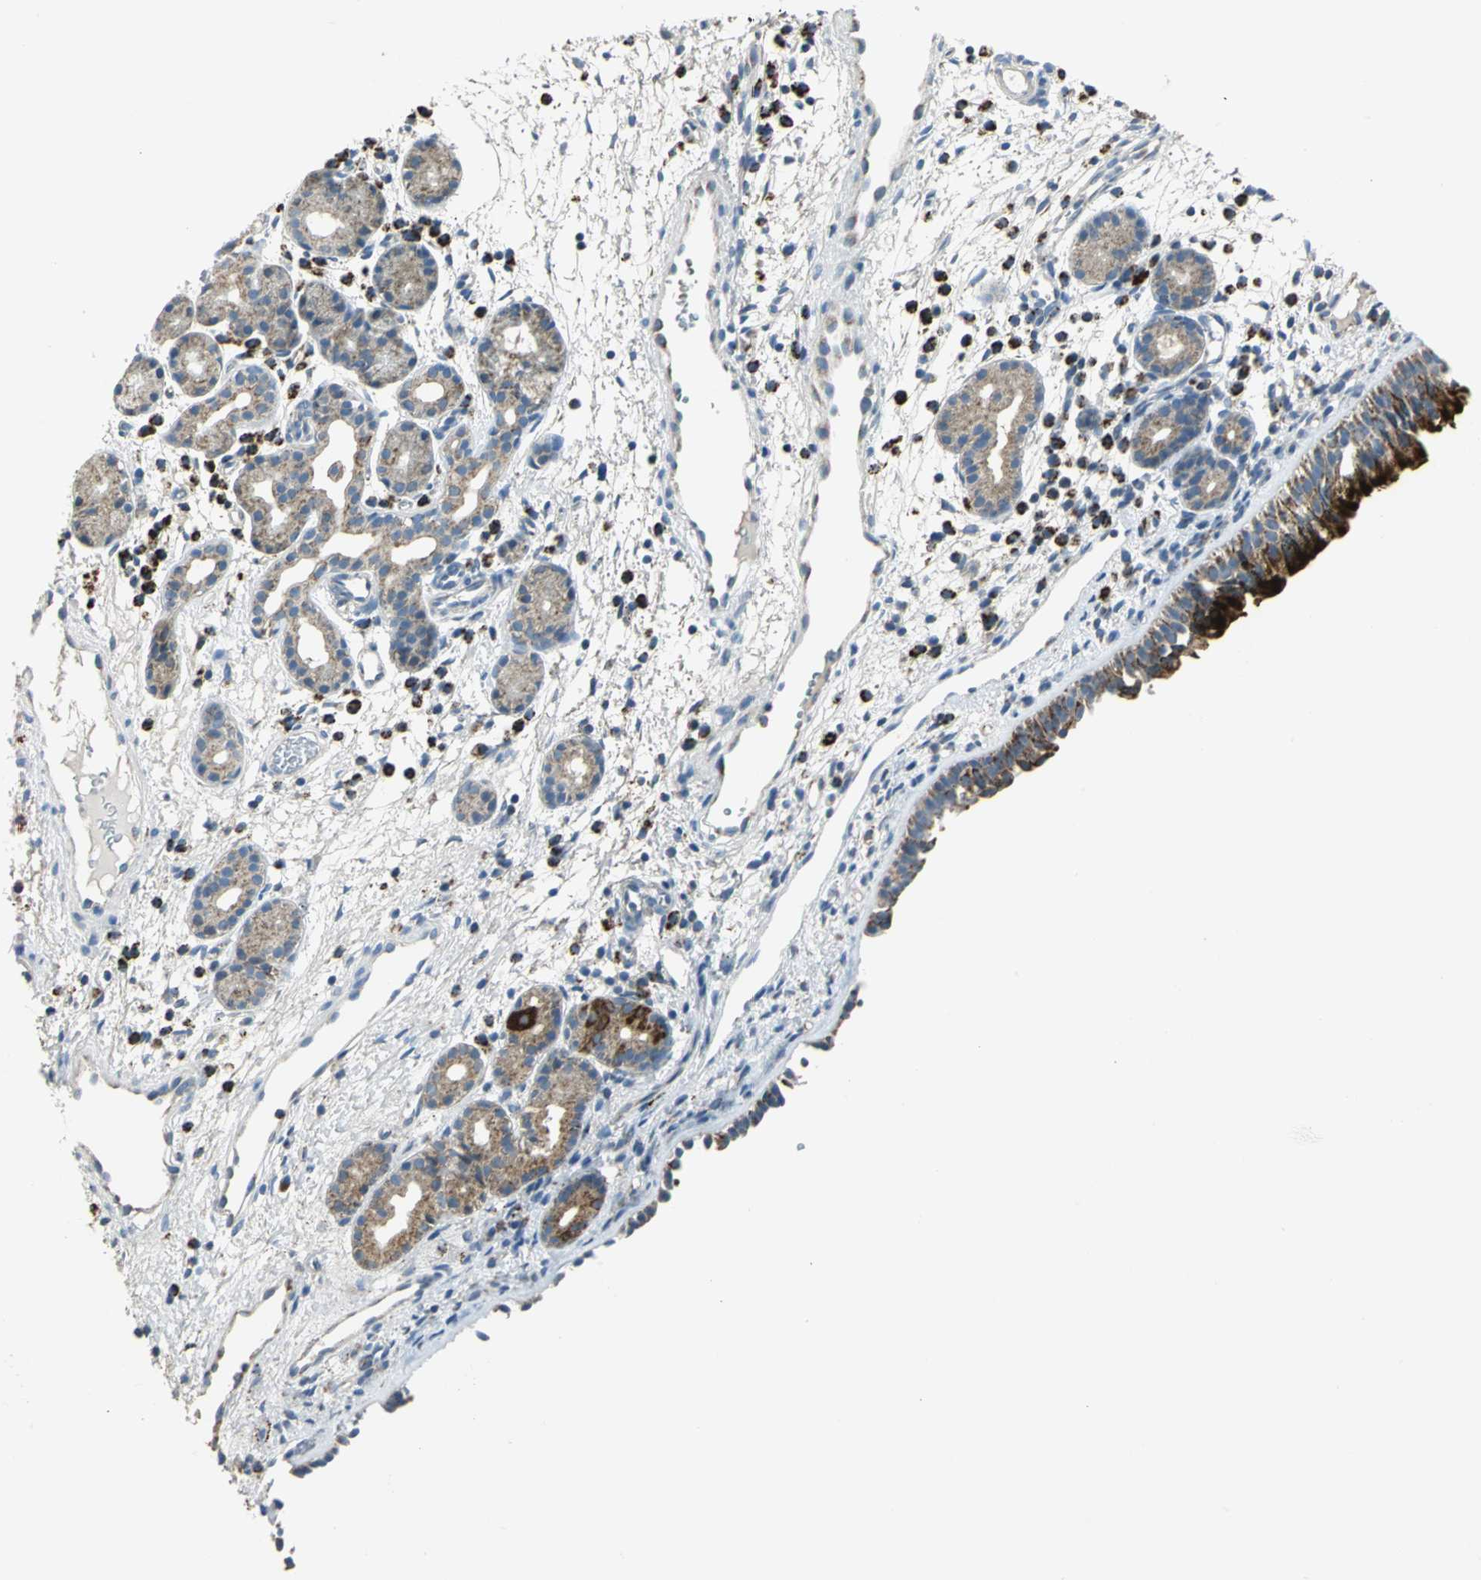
{"staining": {"intensity": "strong", "quantity": ">75%", "location": "cytoplasmic/membranous"}, "tissue": "nasopharynx", "cell_type": "Respiratory epithelial cells", "image_type": "normal", "snomed": [{"axis": "morphology", "description": "Normal tissue, NOS"}, {"axis": "morphology", "description": "Inflammation, NOS"}, {"axis": "topography", "description": "Nasopharynx"}], "caption": "IHC staining of normal nasopharynx, which reveals high levels of strong cytoplasmic/membranous expression in about >75% of respiratory epithelial cells indicating strong cytoplasmic/membranous protein positivity. The staining was performed using DAB (brown) for protein detection and nuclei were counterstained in hematoxylin (blue).", "gene": "ACADM", "patient": {"sex": "female", "age": 55}}